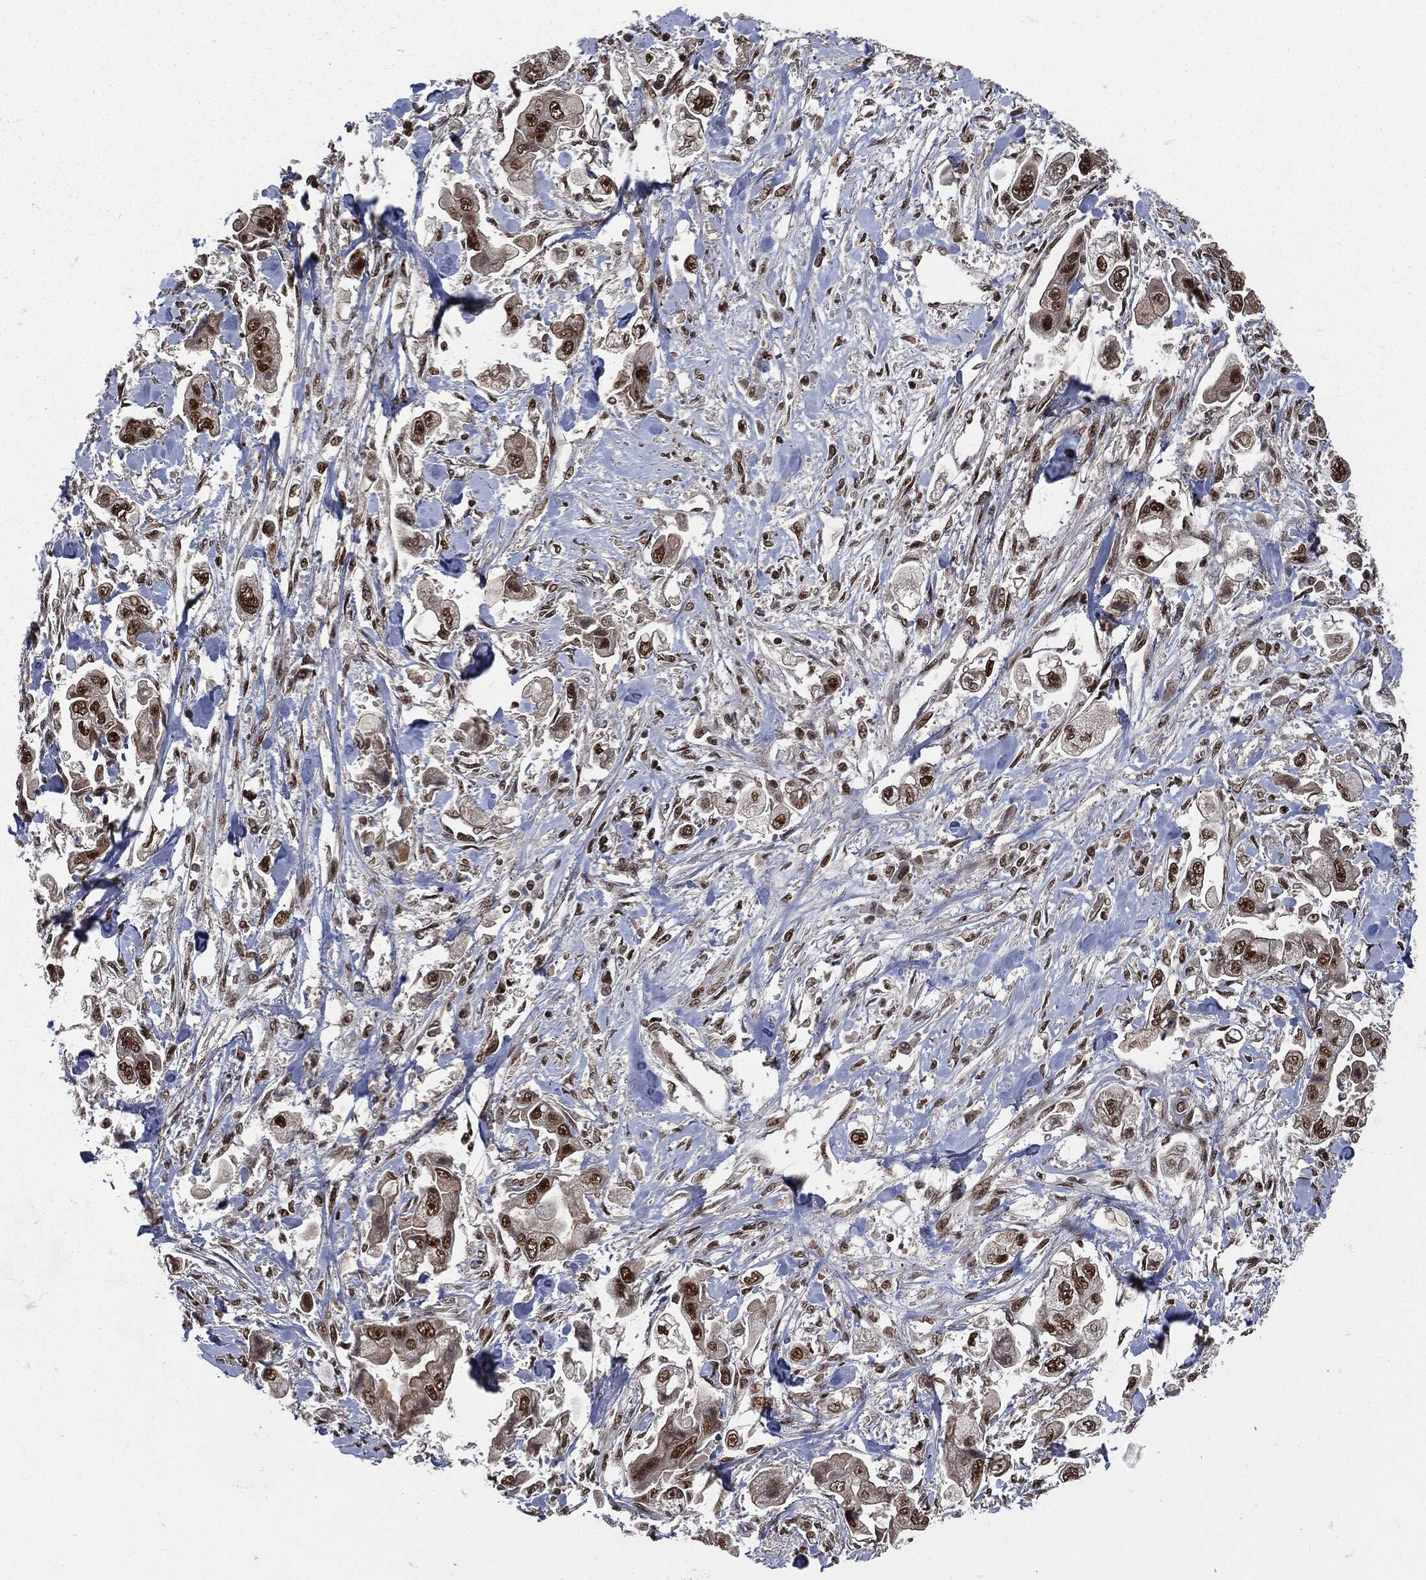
{"staining": {"intensity": "strong", "quantity": ">75%", "location": "nuclear"}, "tissue": "stomach cancer", "cell_type": "Tumor cells", "image_type": "cancer", "snomed": [{"axis": "morphology", "description": "Adenocarcinoma, NOS"}, {"axis": "topography", "description": "Stomach"}], "caption": "Immunohistochemistry (IHC) (DAB) staining of stomach adenocarcinoma reveals strong nuclear protein positivity in about >75% of tumor cells. (DAB = brown stain, brightfield microscopy at high magnification).", "gene": "DPH2", "patient": {"sex": "male", "age": 62}}